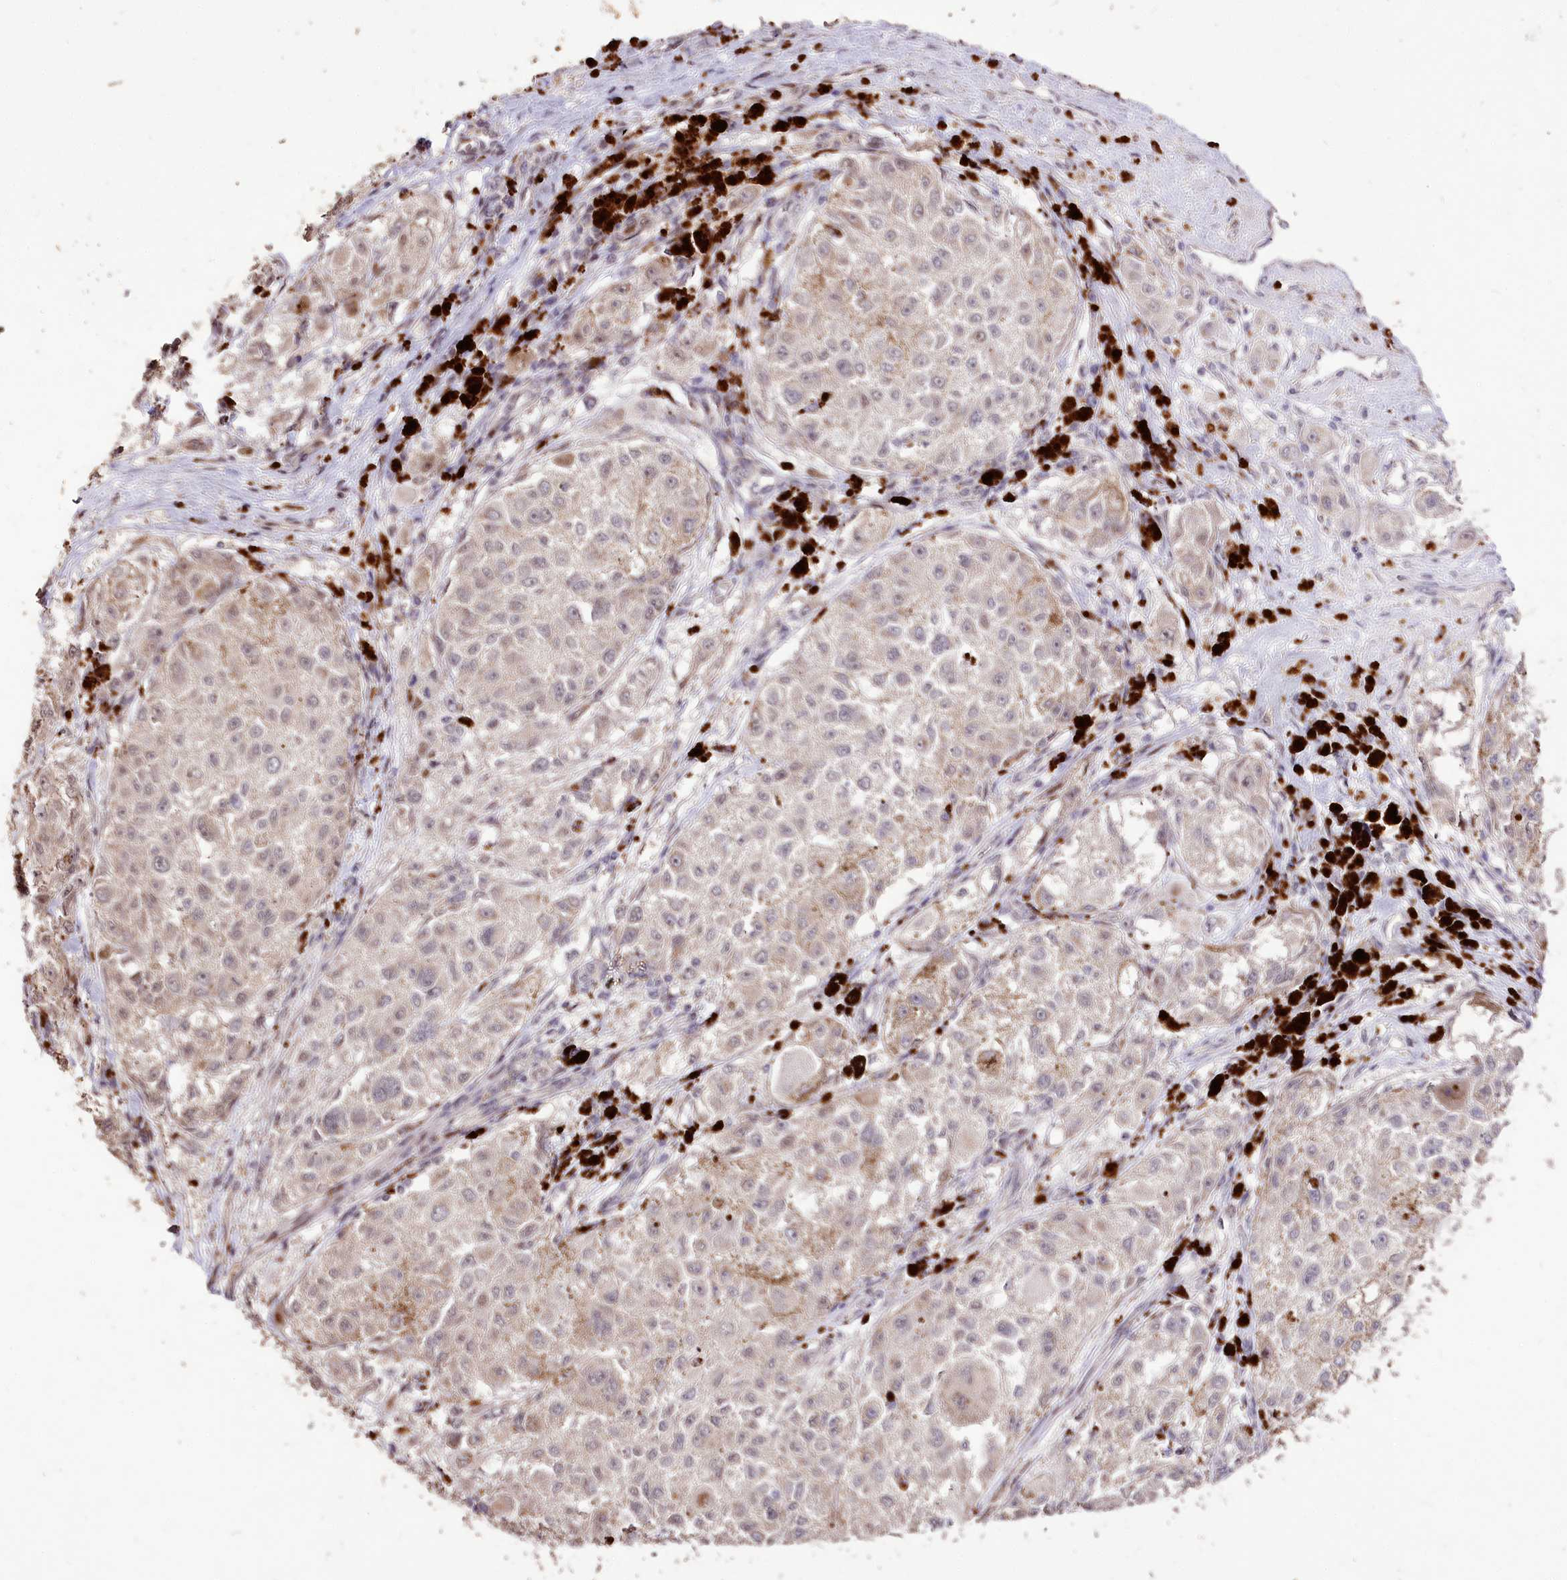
{"staining": {"intensity": "negative", "quantity": "none", "location": "none"}, "tissue": "melanoma", "cell_type": "Tumor cells", "image_type": "cancer", "snomed": [{"axis": "morphology", "description": "Necrosis, NOS"}, {"axis": "morphology", "description": "Malignant melanoma, NOS"}, {"axis": "topography", "description": "Skin"}], "caption": "DAB (3,3'-diaminobenzidine) immunohistochemical staining of human melanoma demonstrates no significant staining in tumor cells.", "gene": "CARD19", "patient": {"sex": "female", "age": 87}}